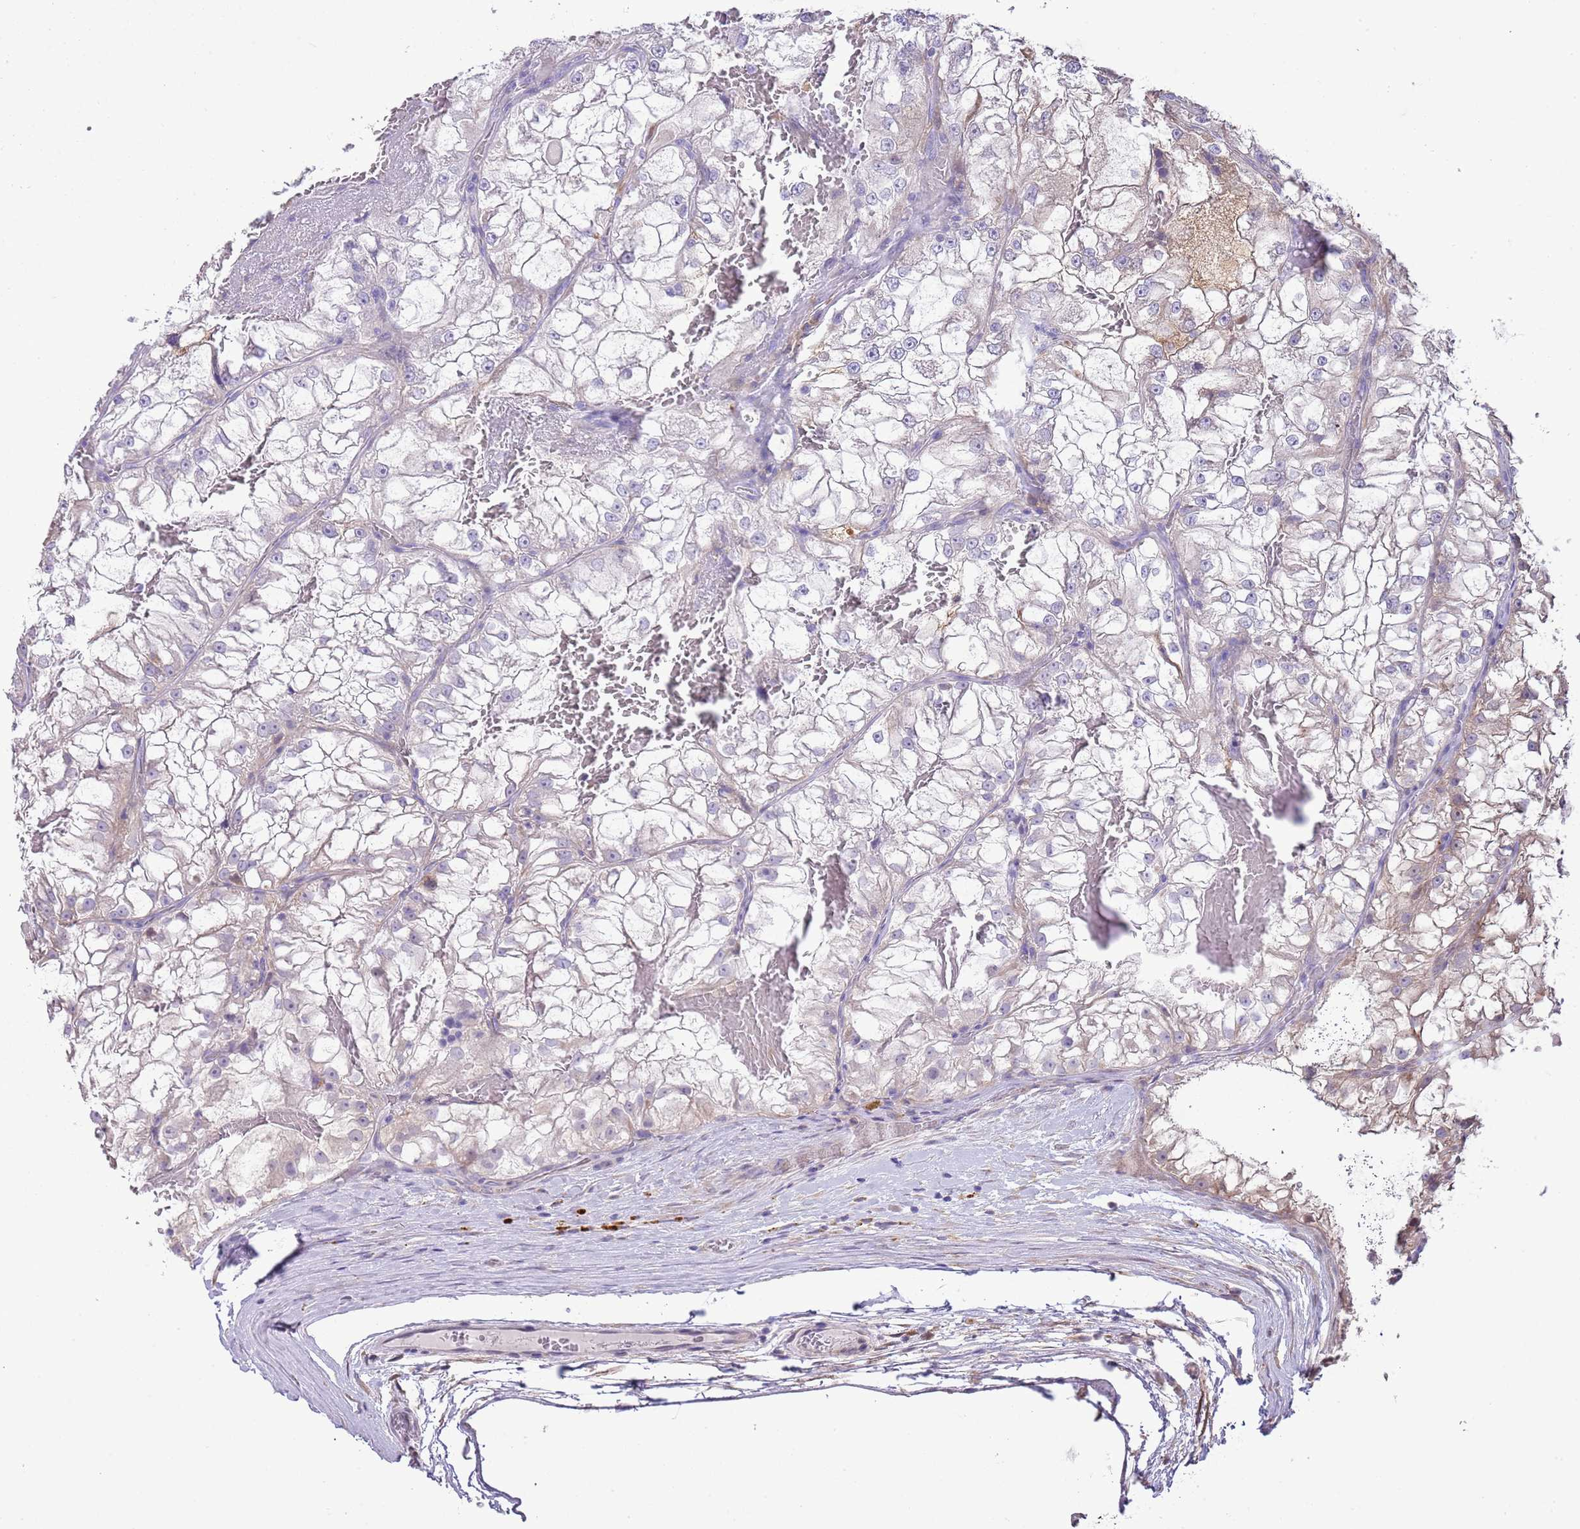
{"staining": {"intensity": "negative", "quantity": "none", "location": "none"}, "tissue": "renal cancer", "cell_type": "Tumor cells", "image_type": "cancer", "snomed": [{"axis": "morphology", "description": "Adenocarcinoma, NOS"}, {"axis": "topography", "description": "Kidney"}], "caption": "Immunohistochemistry (IHC) photomicrograph of human adenocarcinoma (renal) stained for a protein (brown), which demonstrates no staining in tumor cells. (Stains: DAB IHC with hematoxylin counter stain, Microscopy: brightfield microscopy at high magnification).", "gene": "ABHD17C", "patient": {"sex": "female", "age": 72}}